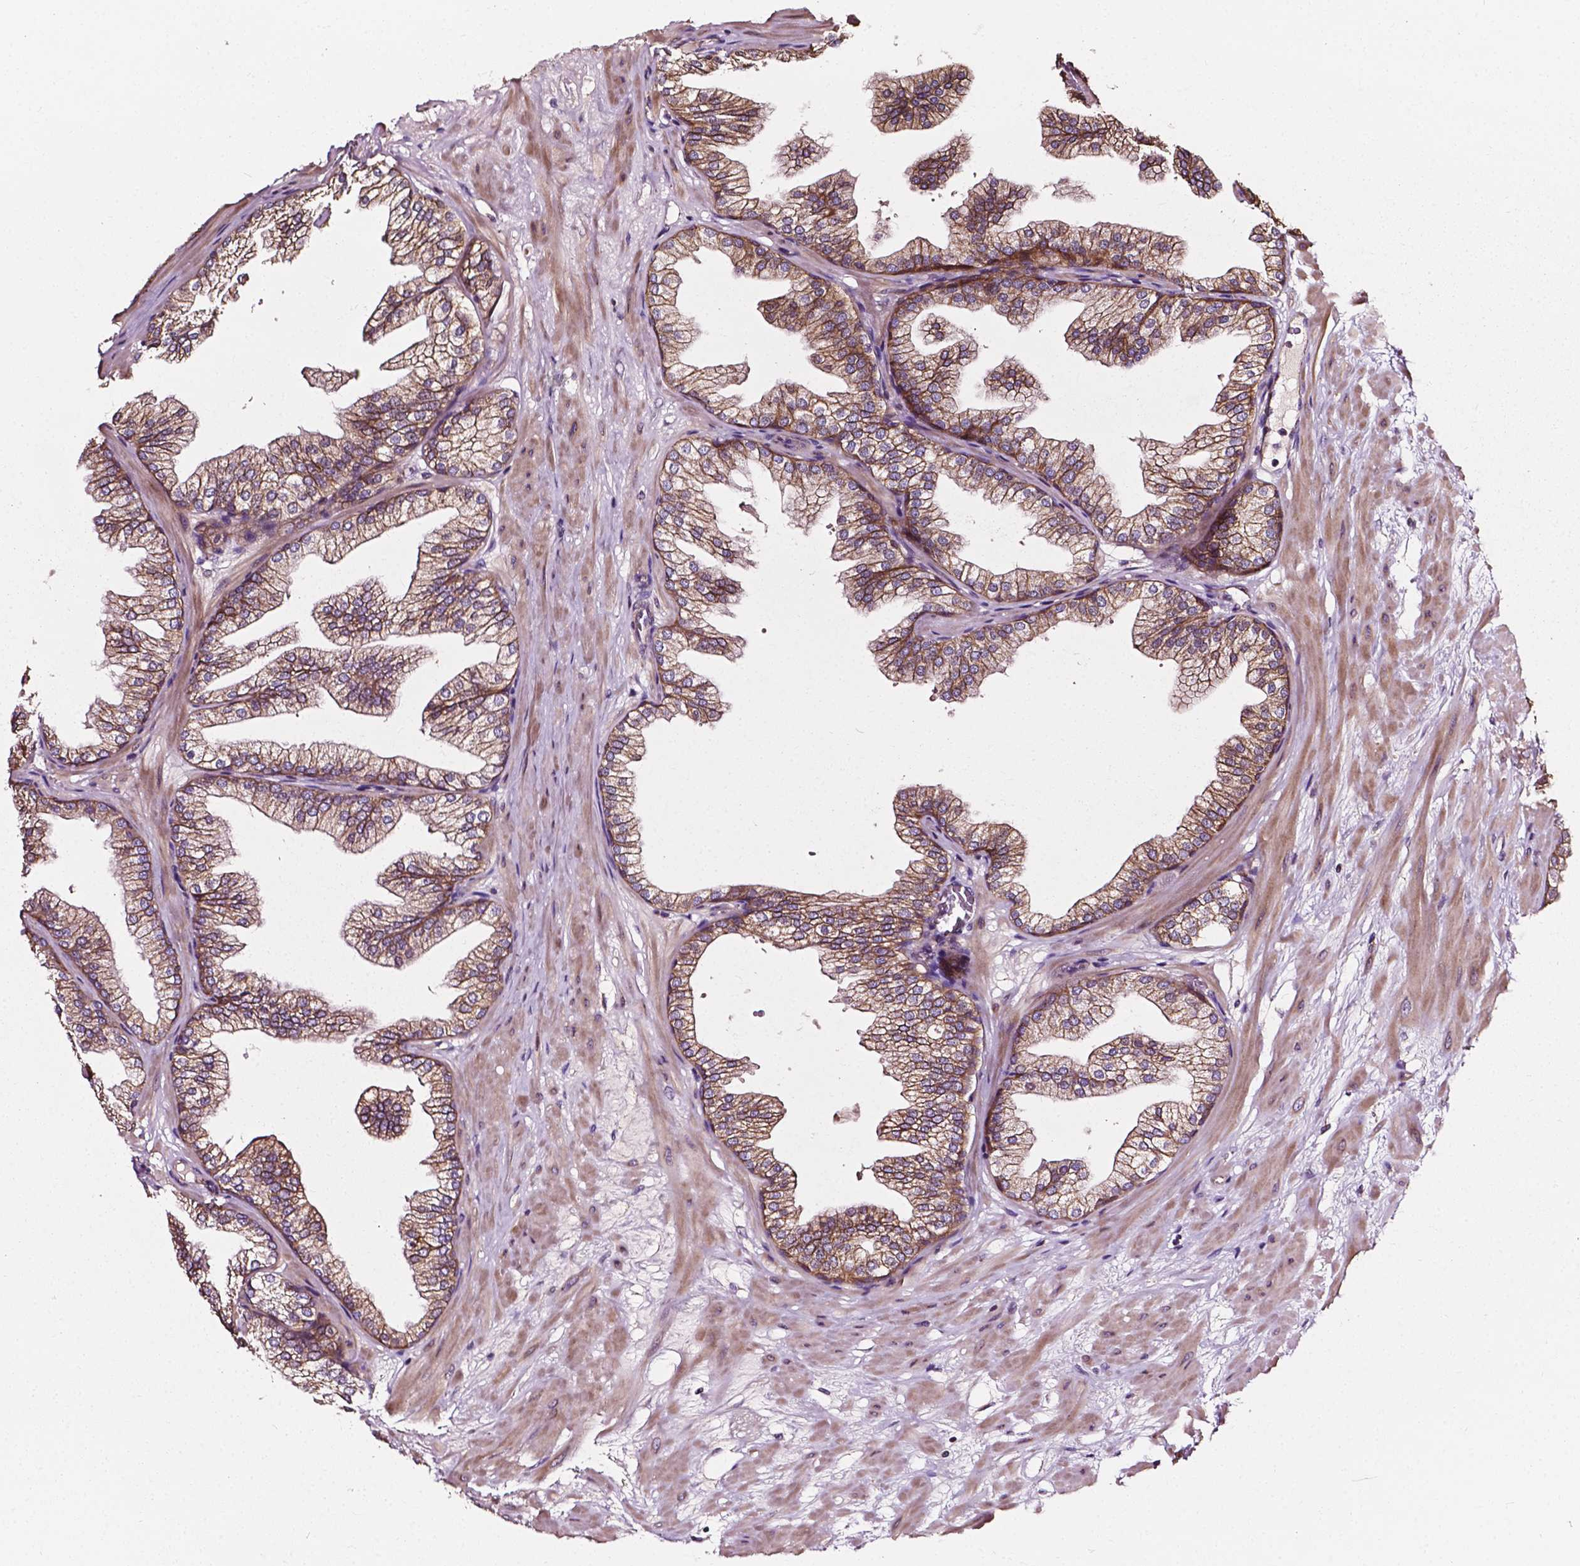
{"staining": {"intensity": "moderate", "quantity": ">75%", "location": "cytoplasmic/membranous"}, "tissue": "prostate", "cell_type": "Glandular cells", "image_type": "normal", "snomed": [{"axis": "morphology", "description": "Normal tissue, NOS"}, {"axis": "topography", "description": "Prostate"}], "caption": "Protein expression analysis of normal prostate shows moderate cytoplasmic/membranous expression in about >75% of glandular cells.", "gene": "ATG16L1", "patient": {"sex": "male", "age": 37}}